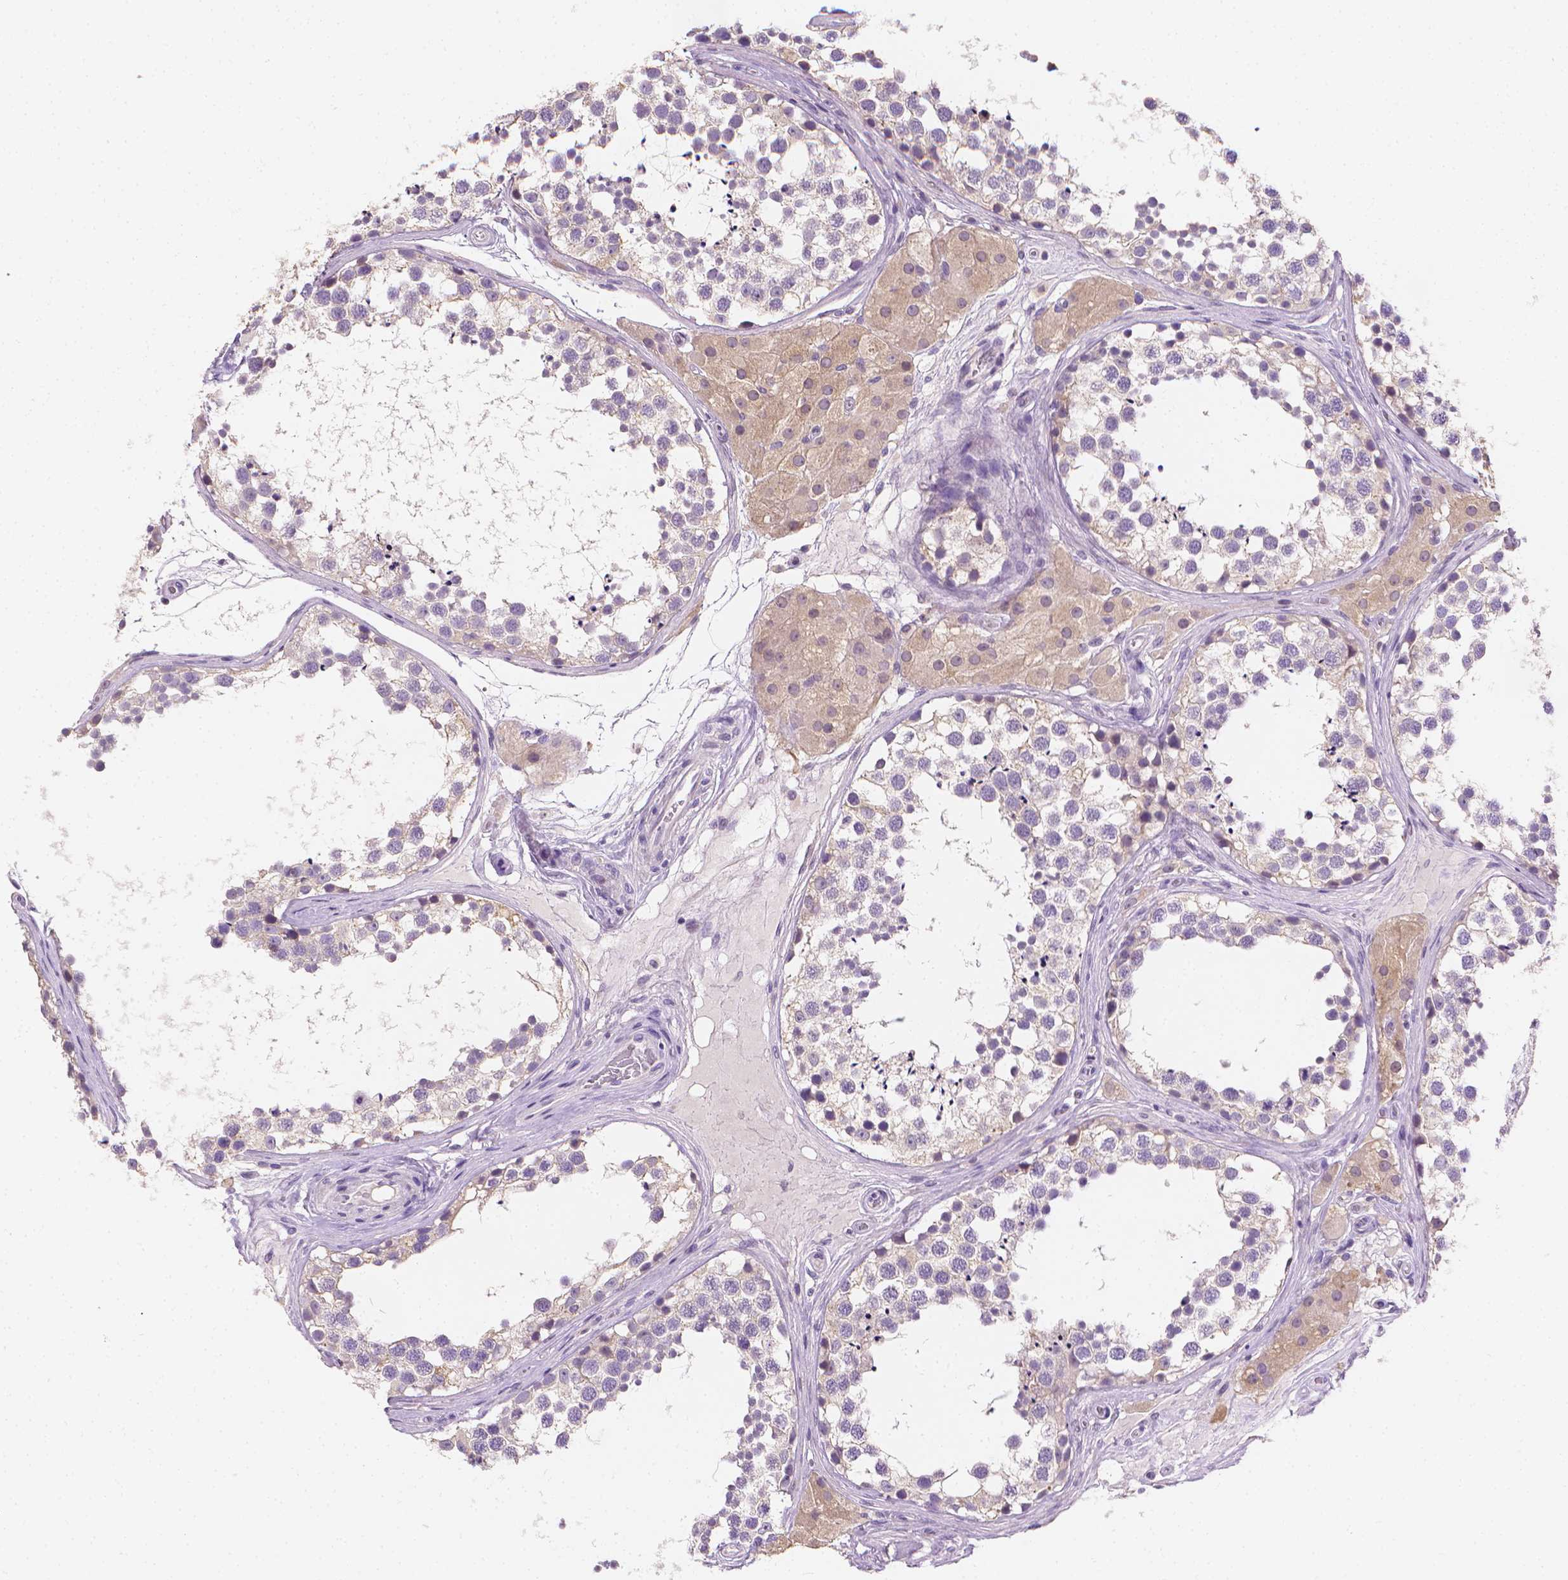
{"staining": {"intensity": "negative", "quantity": "none", "location": "none"}, "tissue": "testis", "cell_type": "Cells in seminiferous ducts", "image_type": "normal", "snomed": [{"axis": "morphology", "description": "Normal tissue, NOS"}, {"axis": "morphology", "description": "Seminoma, NOS"}, {"axis": "topography", "description": "Testis"}], "caption": "Protein analysis of unremarkable testis displays no significant expression in cells in seminiferous ducts. (DAB immunohistochemistry (IHC) with hematoxylin counter stain).", "gene": "FASN", "patient": {"sex": "male", "age": 65}}